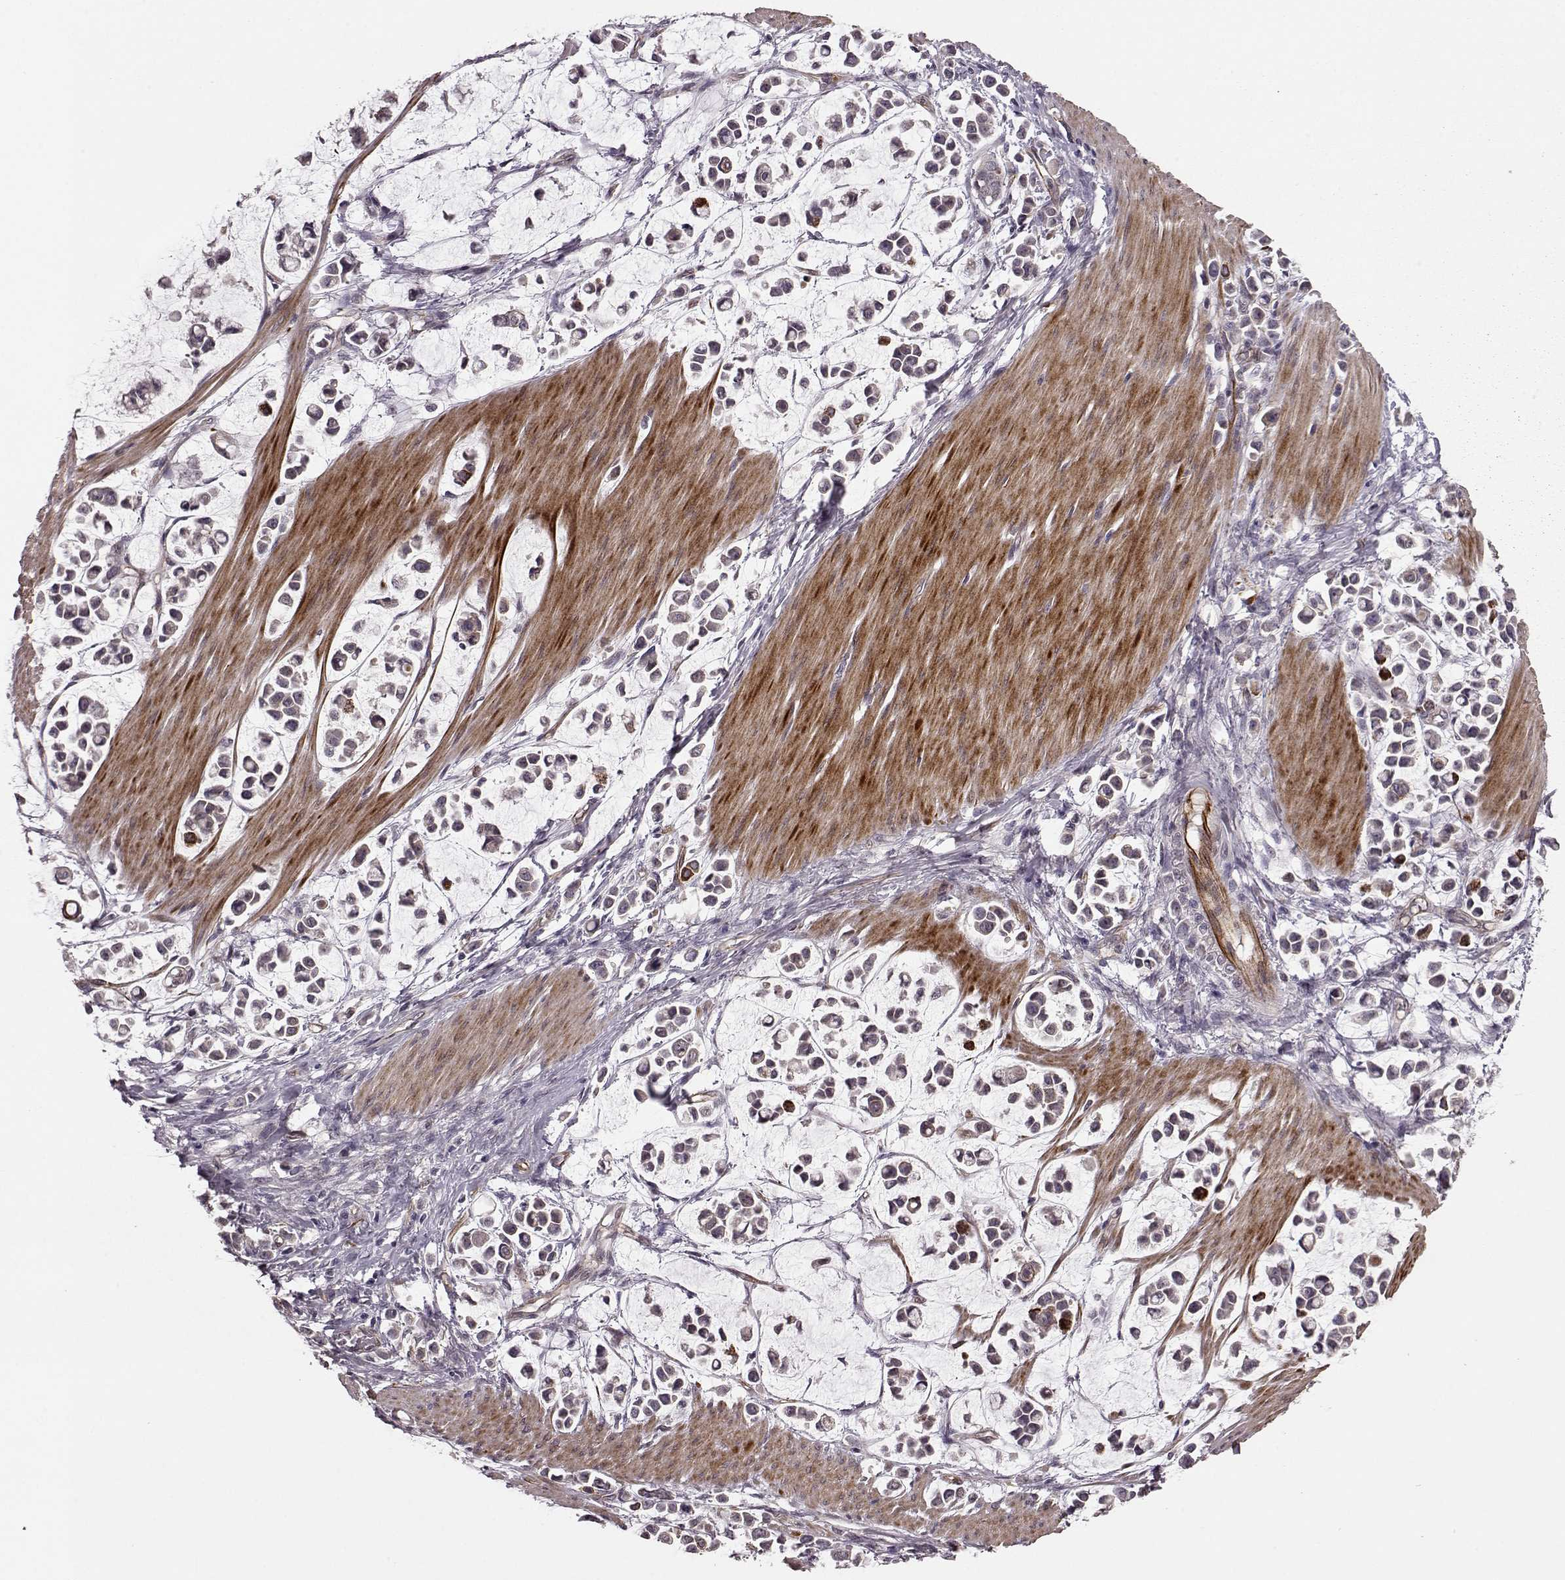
{"staining": {"intensity": "negative", "quantity": "none", "location": "none"}, "tissue": "stomach cancer", "cell_type": "Tumor cells", "image_type": "cancer", "snomed": [{"axis": "morphology", "description": "Adenocarcinoma, NOS"}, {"axis": "topography", "description": "Stomach"}], "caption": "This is an immunohistochemistry (IHC) micrograph of human adenocarcinoma (stomach). There is no staining in tumor cells.", "gene": "SYNPO", "patient": {"sex": "male", "age": 82}}